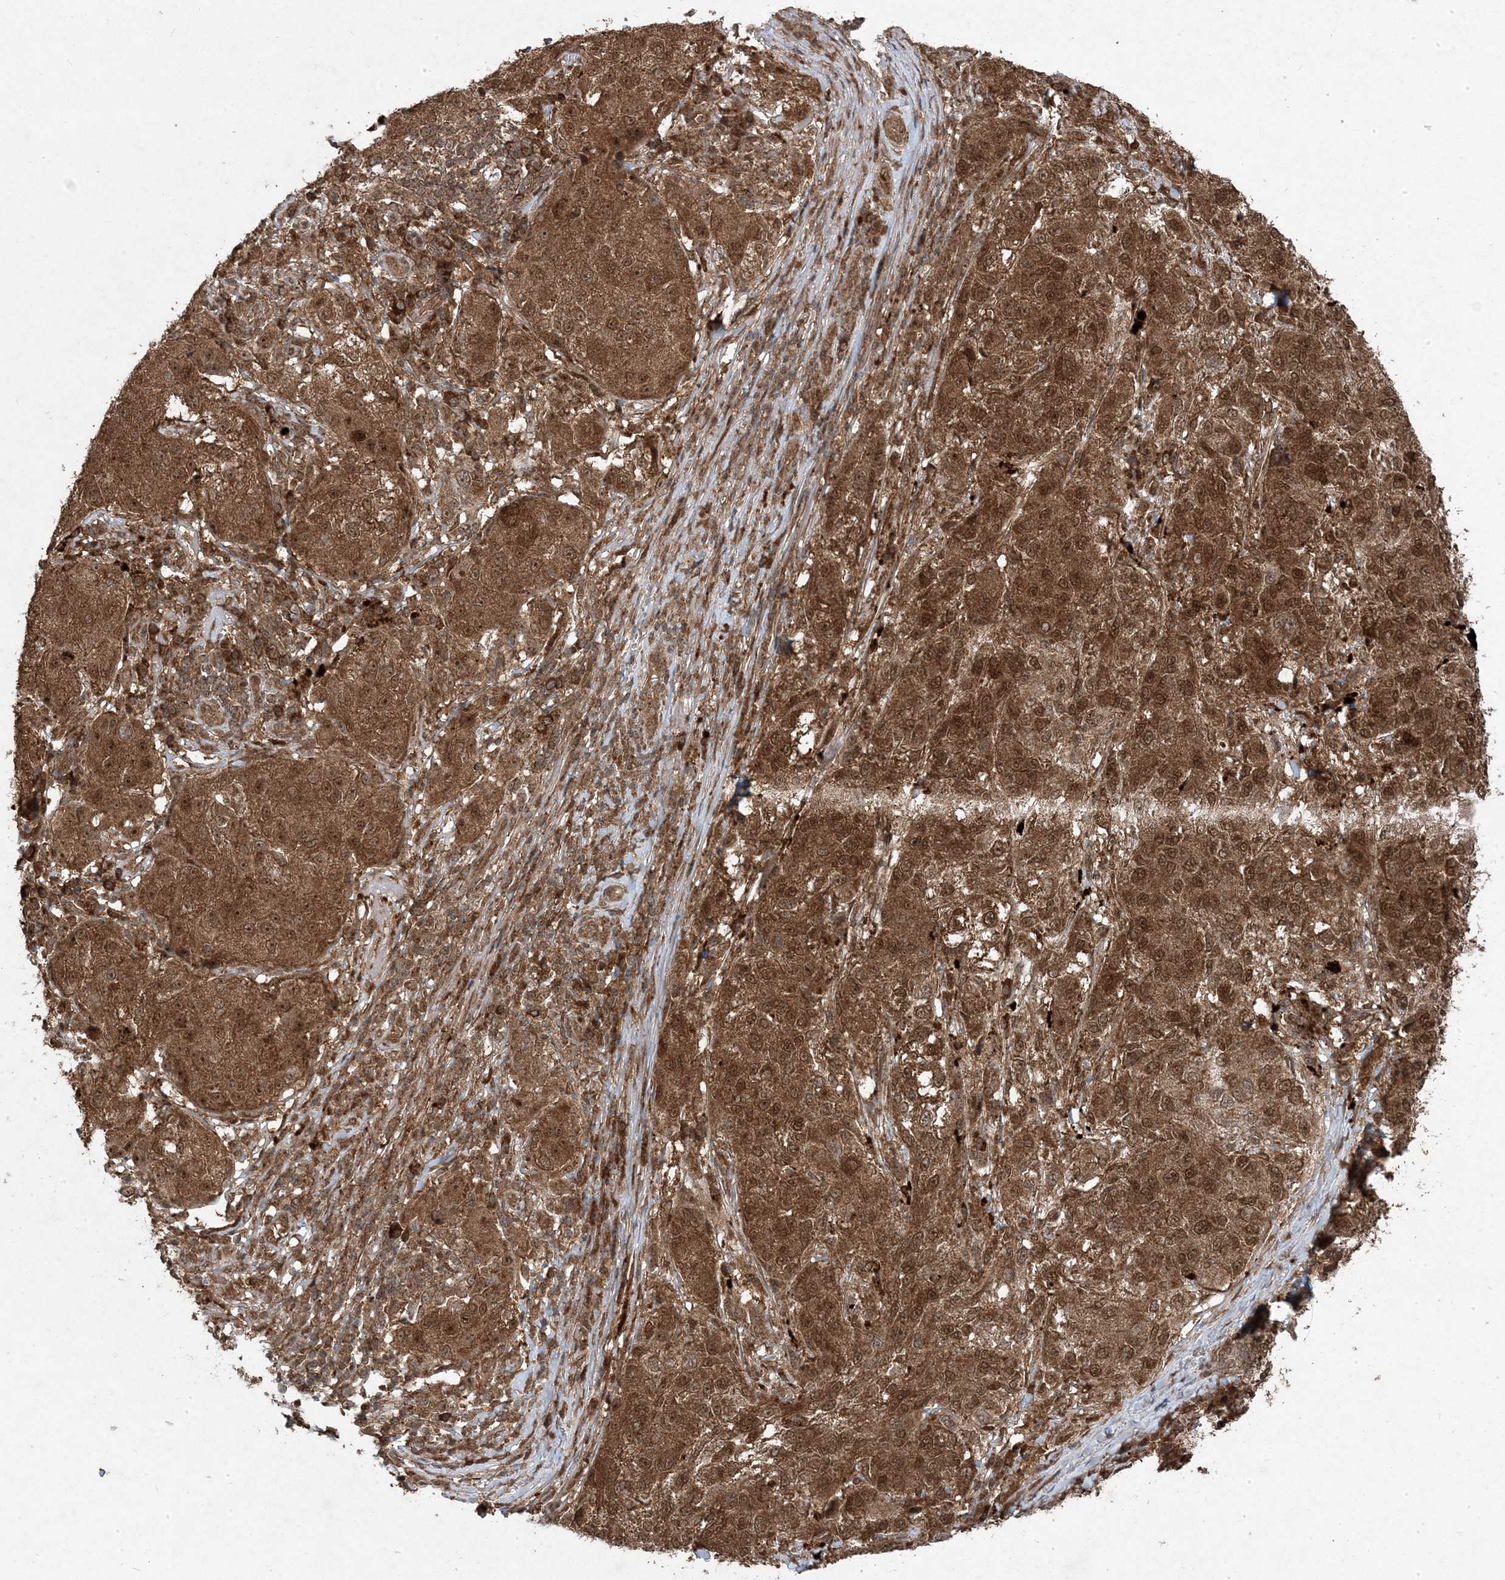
{"staining": {"intensity": "moderate", "quantity": ">75%", "location": "cytoplasmic/membranous,nuclear"}, "tissue": "melanoma", "cell_type": "Tumor cells", "image_type": "cancer", "snomed": [{"axis": "morphology", "description": "Necrosis, NOS"}, {"axis": "morphology", "description": "Malignant melanoma, NOS"}, {"axis": "topography", "description": "Skin"}], "caption": "High-magnification brightfield microscopy of malignant melanoma stained with DAB (brown) and counterstained with hematoxylin (blue). tumor cells exhibit moderate cytoplasmic/membranous and nuclear staining is appreciated in about>75% of cells.", "gene": "PLEKHM2", "patient": {"sex": "female", "age": 87}}